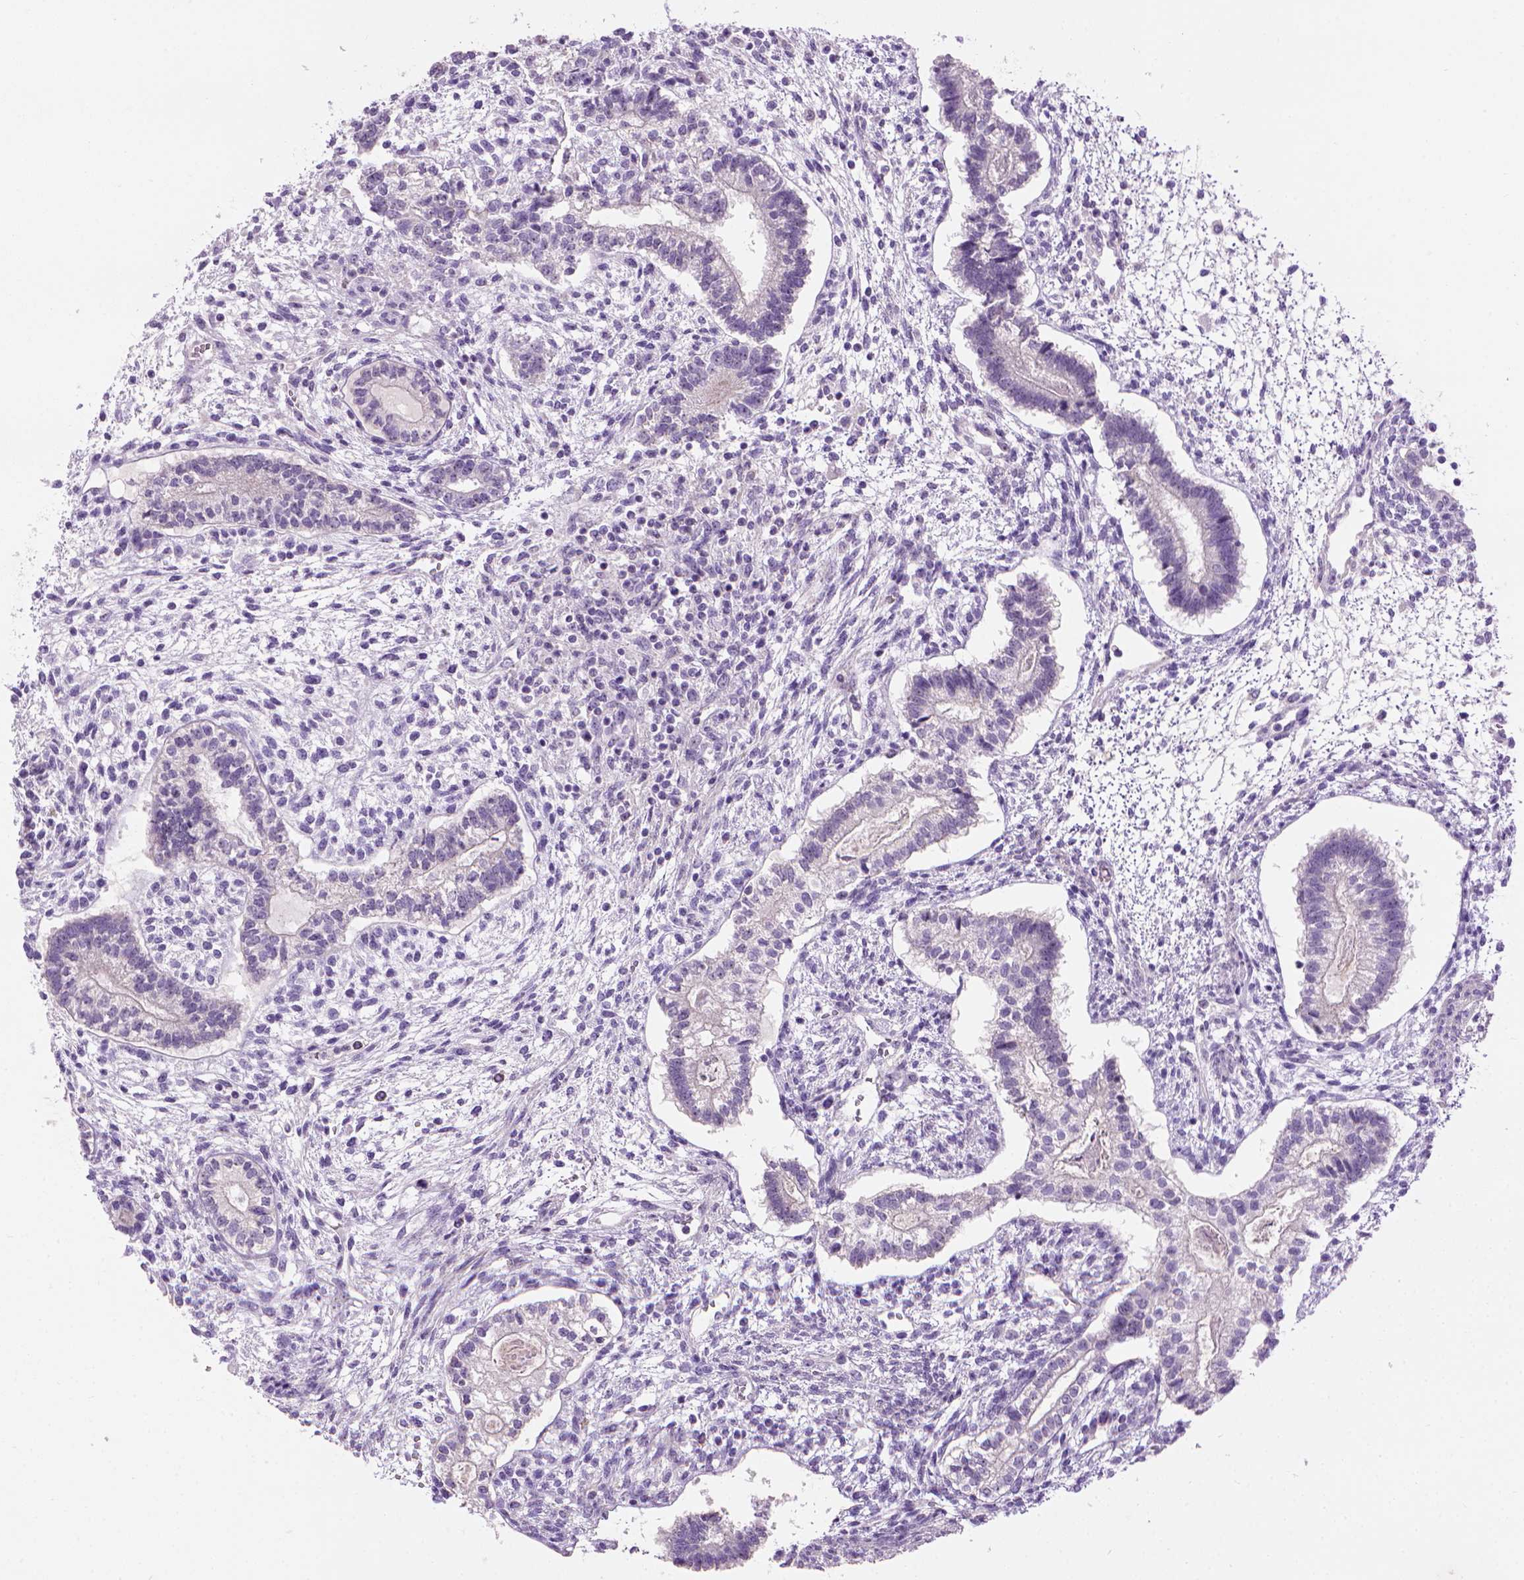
{"staining": {"intensity": "negative", "quantity": "none", "location": "none"}, "tissue": "testis cancer", "cell_type": "Tumor cells", "image_type": "cancer", "snomed": [{"axis": "morphology", "description": "Carcinoma, Embryonal, NOS"}, {"axis": "topography", "description": "Testis"}], "caption": "Tumor cells are negative for protein expression in human embryonal carcinoma (testis).", "gene": "UTP4", "patient": {"sex": "male", "age": 37}}